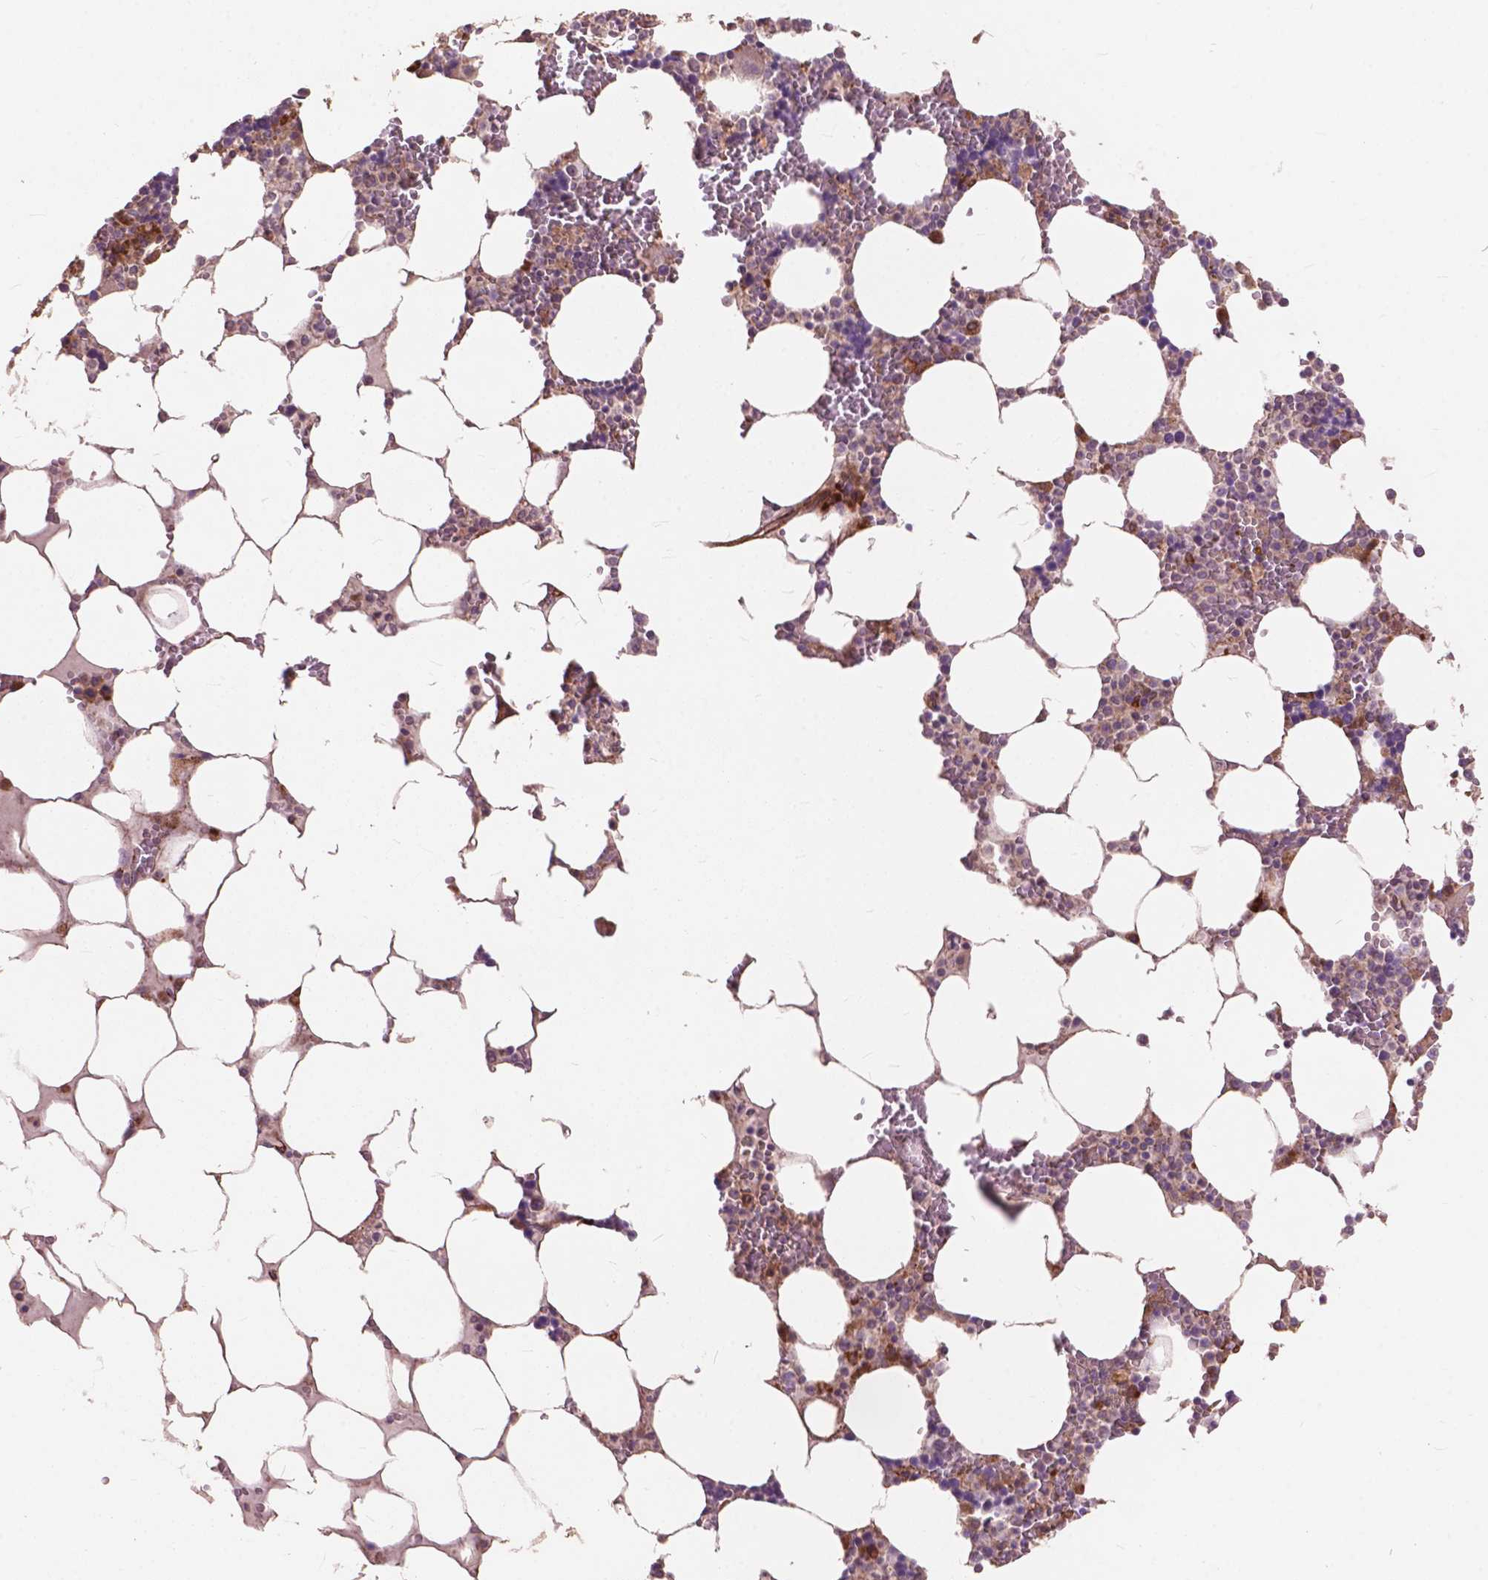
{"staining": {"intensity": "strong", "quantity": "<25%", "location": "cytoplasmic/membranous"}, "tissue": "bone marrow", "cell_type": "Hematopoietic cells", "image_type": "normal", "snomed": [{"axis": "morphology", "description": "Normal tissue, NOS"}, {"axis": "topography", "description": "Bone marrow"}], "caption": "Immunohistochemistry staining of normal bone marrow, which displays medium levels of strong cytoplasmic/membranous staining in approximately <25% of hematopoietic cells indicating strong cytoplasmic/membranous protein staining. The staining was performed using DAB (3,3'-diaminobenzidine) (brown) for protein detection and nuclei were counterstained in hematoxylin (blue).", "gene": "FNIP1", "patient": {"sex": "male", "age": 64}}